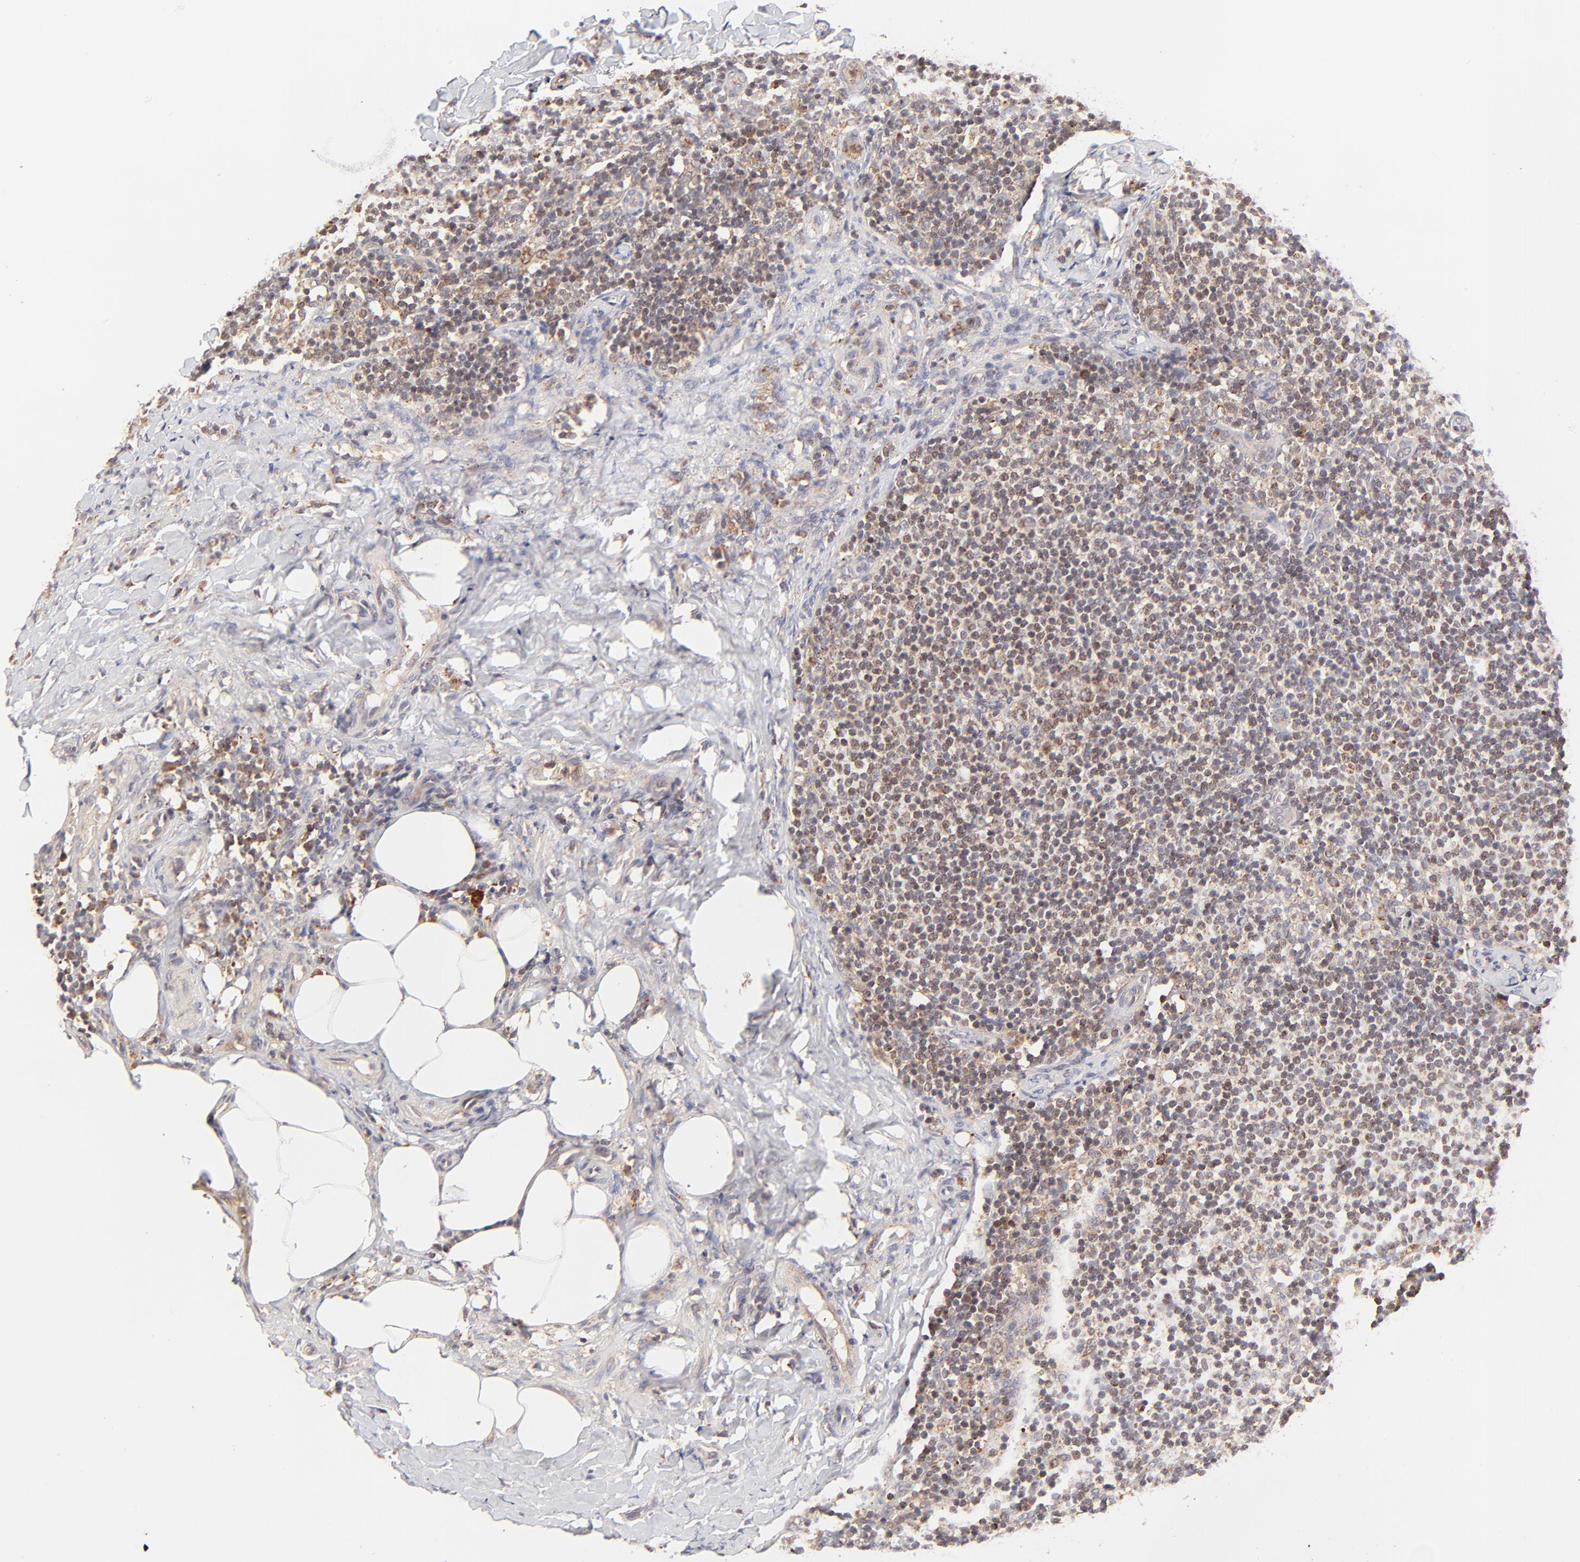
{"staining": {"intensity": "moderate", "quantity": "25%-75%", "location": "cytoplasmic/membranous"}, "tissue": "lymph node", "cell_type": "Germinal center cells", "image_type": "normal", "snomed": [{"axis": "morphology", "description": "Normal tissue, NOS"}, {"axis": "morphology", "description": "Inflammation, NOS"}, {"axis": "topography", "description": "Lymph node"}], "caption": "Immunohistochemical staining of benign human lymph node displays moderate cytoplasmic/membranous protein expression in approximately 25%-75% of germinal center cells.", "gene": "MAP2K7", "patient": {"sex": "male", "age": 46}}